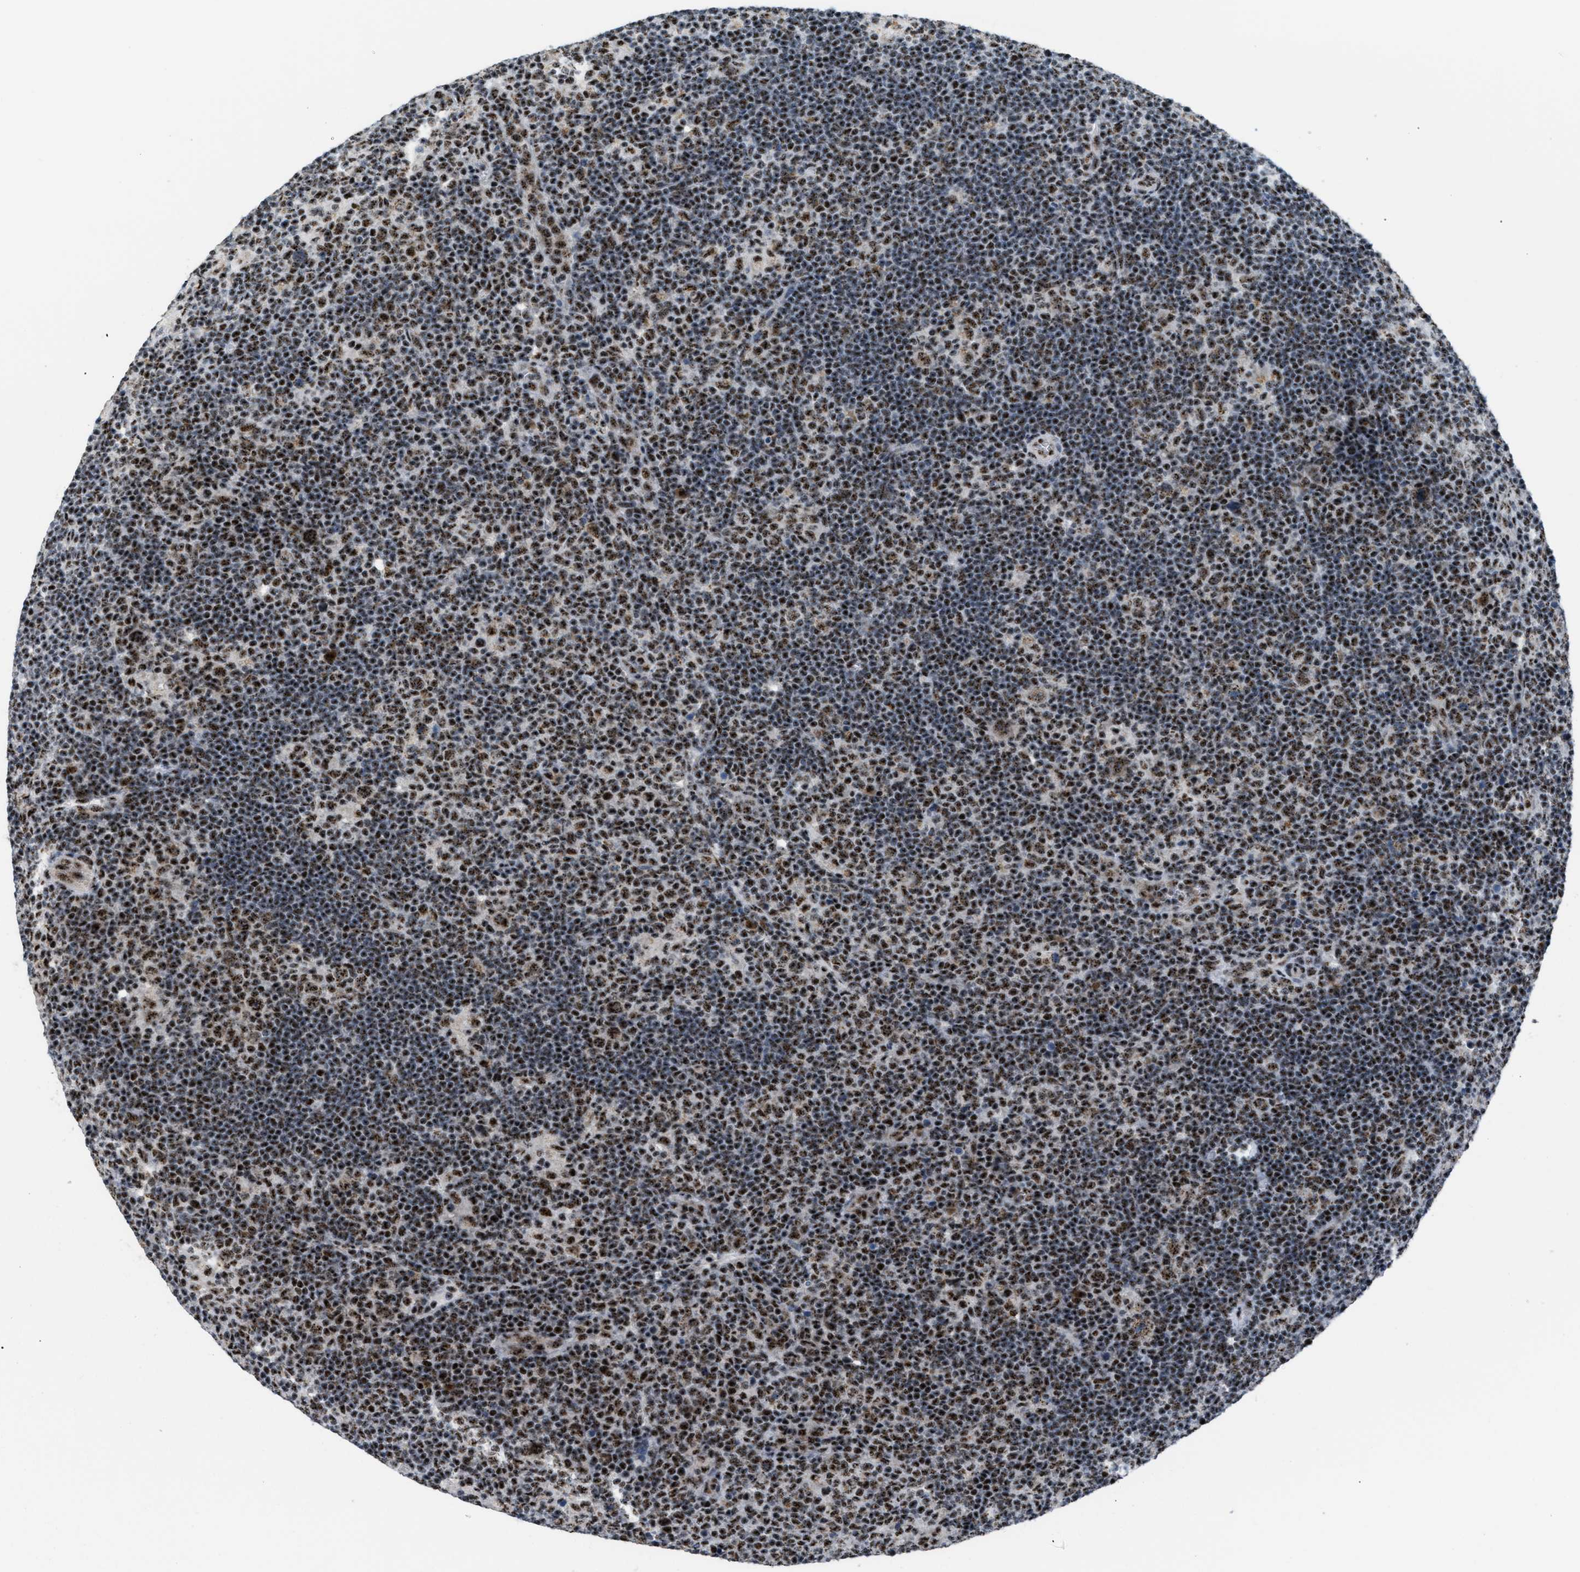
{"staining": {"intensity": "moderate", "quantity": ">75%", "location": "nuclear"}, "tissue": "lymphoma", "cell_type": "Tumor cells", "image_type": "cancer", "snomed": [{"axis": "morphology", "description": "Hodgkin's disease, NOS"}, {"axis": "topography", "description": "Lymph node"}], "caption": "Immunohistochemistry photomicrograph of human Hodgkin's disease stained for a protein (brown), which shows medium levels of moderate nuclear positivity in approximately >75% of tumor cells.", "gene": "CDR2", "patient": {"sex": "female", "age": 57}}